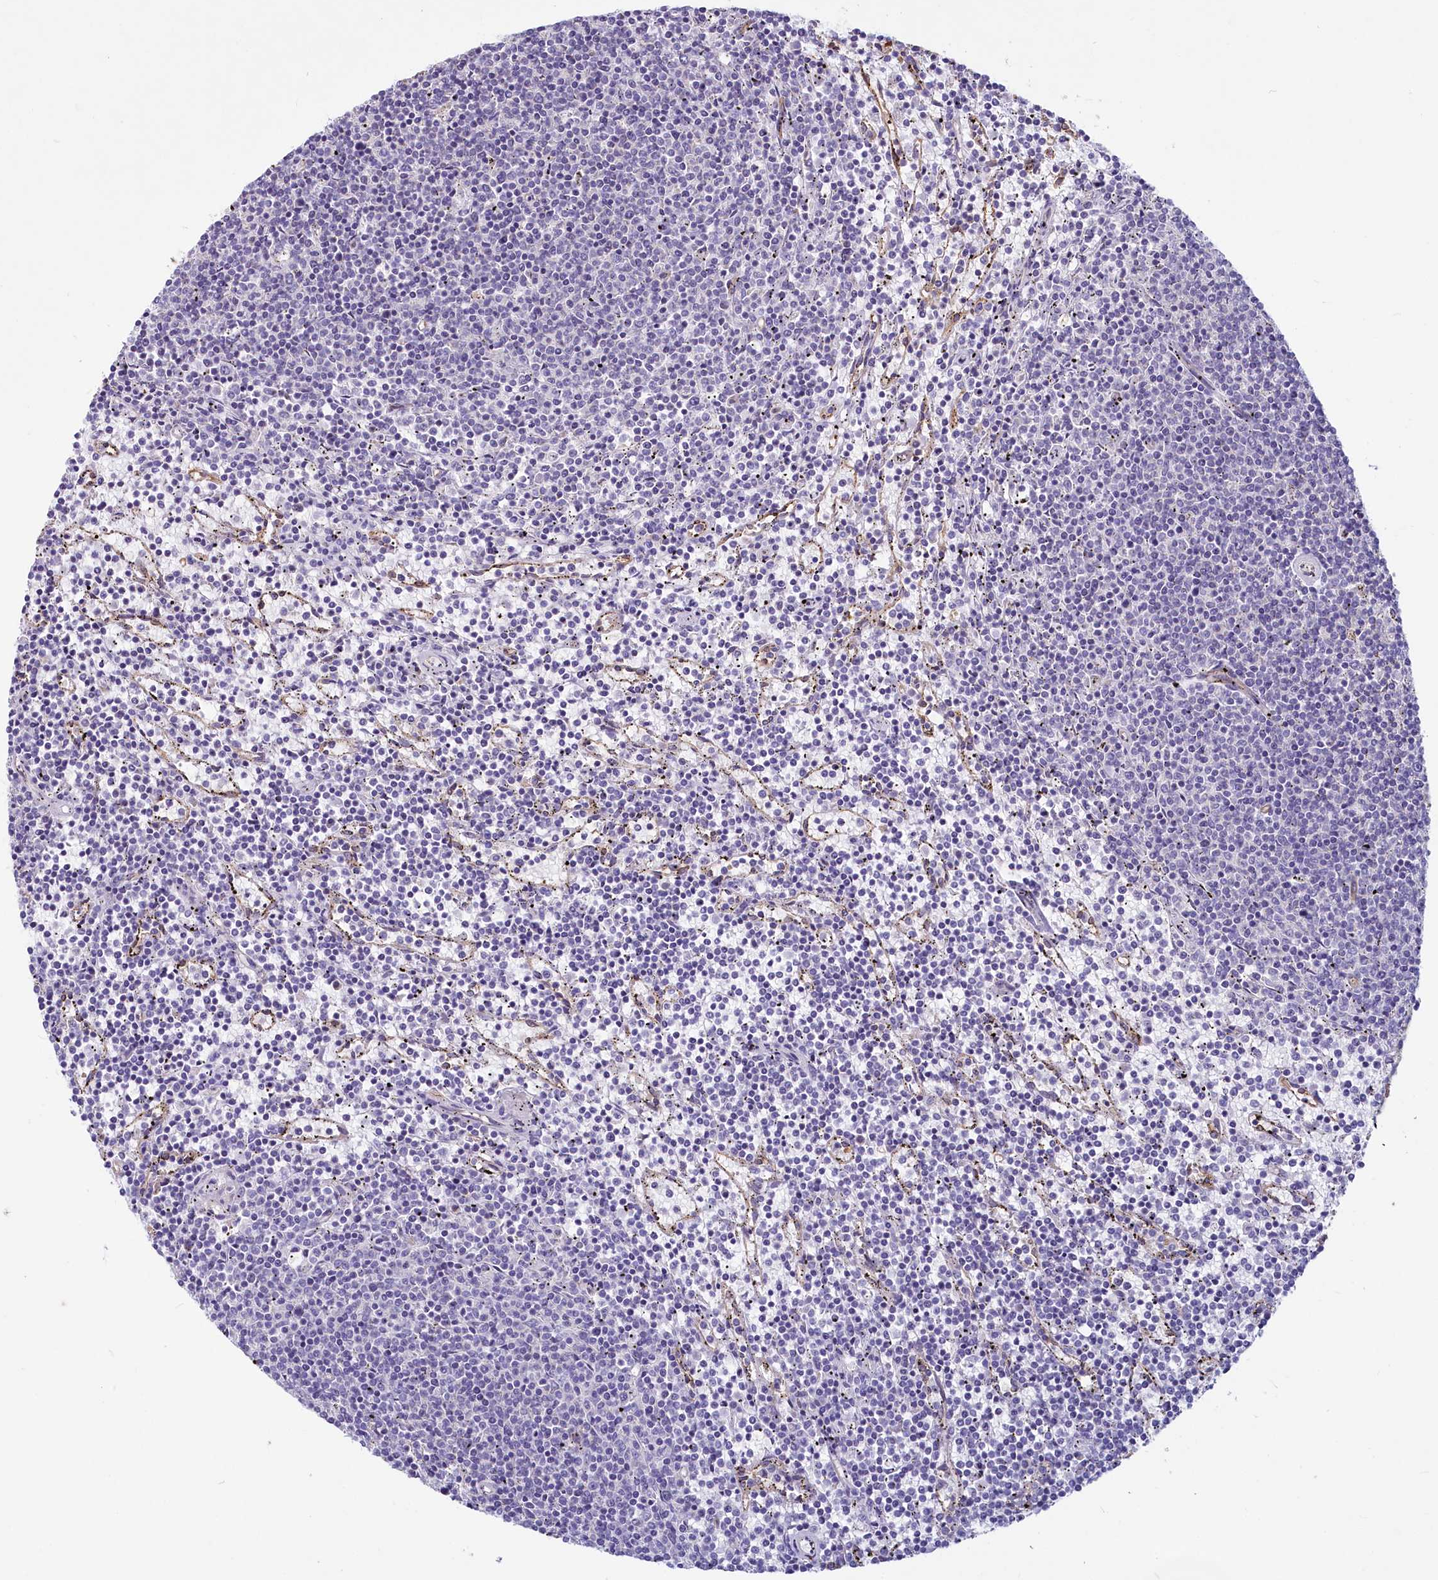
{"staining": {"intensity": "negative", "quantity": "none", "location": "none"}, "tissue": "lymphoma", "cell_type": "Tumor cells", "image_type": "cancer", "snomed": [{"axis": "morphology", "description": "Malignant lymphoma, non-Hodgkin's type, Low grade"}, {"axis": "topography", "description": "Spleen"}], "caption": "Protein analysis of lymphoma demonstrates no significant positivity in tumor cells.", "gene": "LMOD3", "patient": {"sex": "female", "age": 50}}